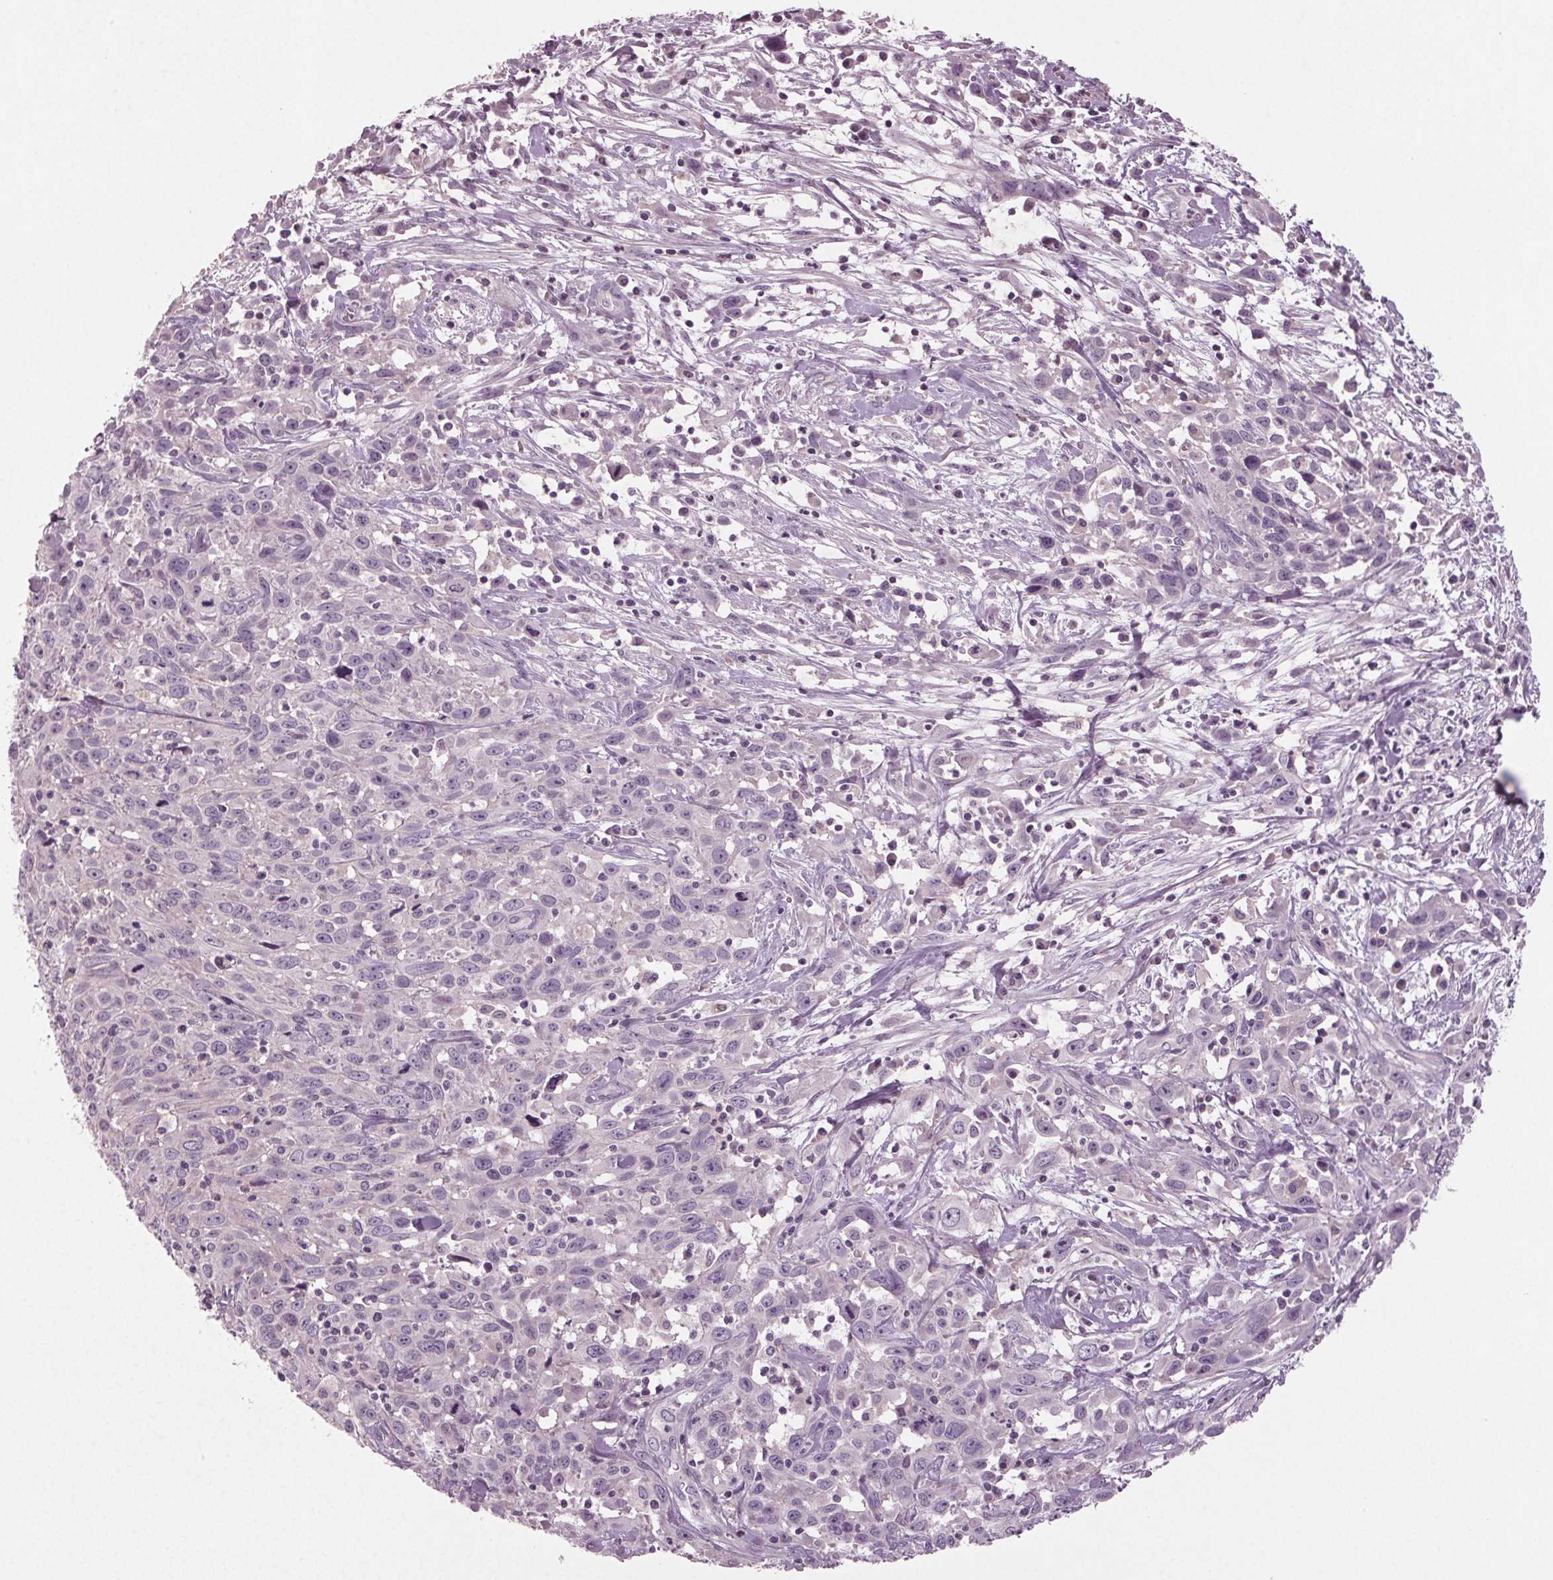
{"staining": {"intensity": "negative", "quantity": "none", "location": "none"}, "tissue": "cervical cancer", "cell_type": "Tumor cells", "image_type": "cancer", "snomed": [{"axis": "morphology", "description": "Squamous cell carcinoma, NOS"}, {"axis": "topography", "description": "Cervix"}], "caption": "Immunohistochemical staining of squamous cell carcinoma (cervical) displays no significant staining in tumor cells. Nuclei are stained in blue.", "gene": "BHLHE22", "patient": {"sex": "female", "age": 38}}